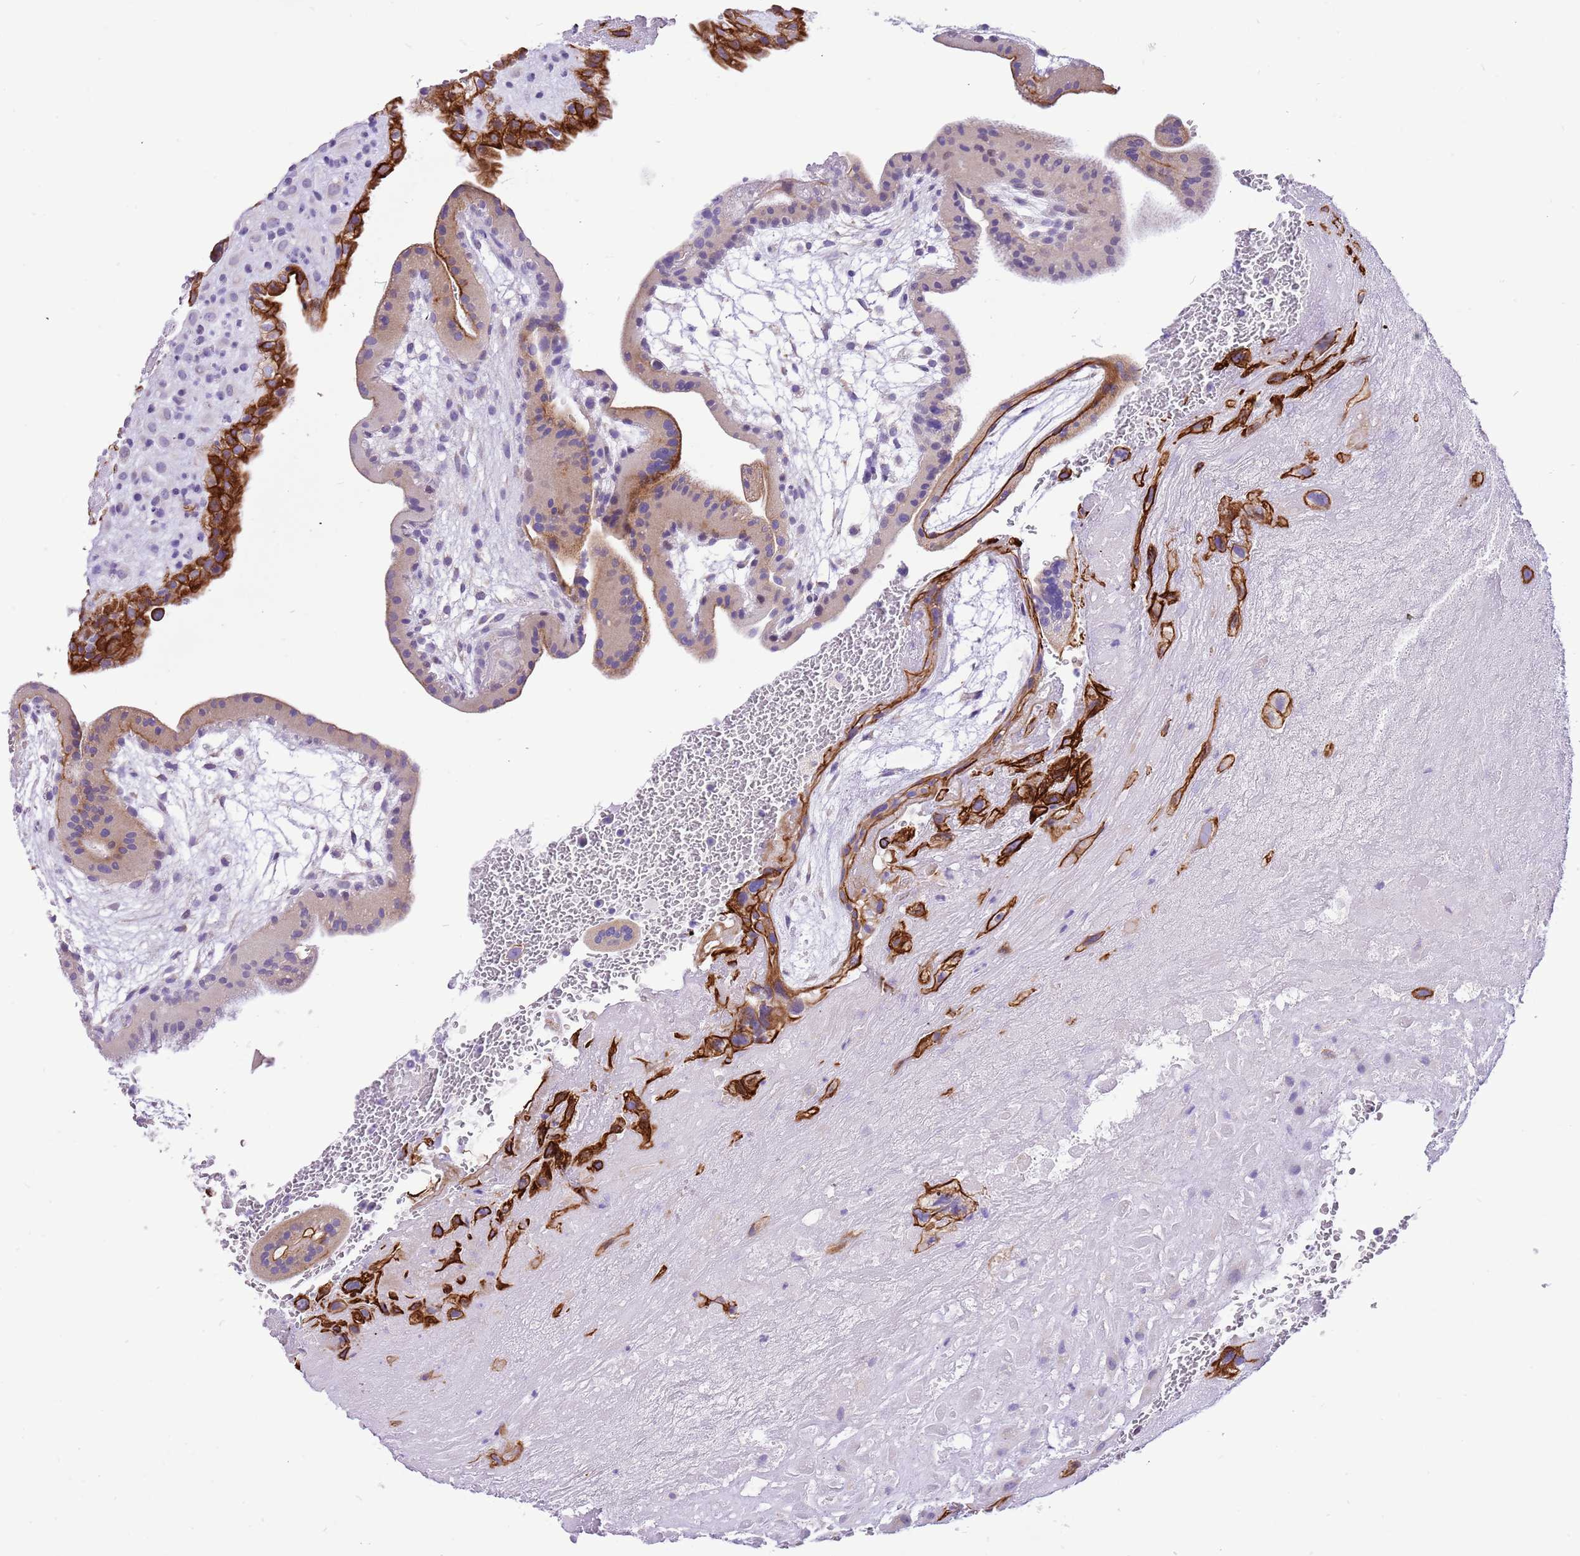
{"staining": {"intensity": "strong", "quantity": "<25%", "location": "cytoplasmic/membranous"}, "tissue": "placenta", "cell_type": "Trophoblastic cells", "image_type": "normal", "snomed": [{"axis": "morphology", "description": "Normal tissue, NOS"}, {"axis": "topography", "description": "Placenta"}], "caption": "A brown stain highlights strong cytoplasmic/membranous positivity of a protein in trophoblastic cells of normal human placenta. (DAB (3,3'-diaminobenzidine) IHC, brown staining for protein, blue staining for nuclei).", "gene": "R3HDM4", "patient": {"sex": "female", "age": 35}}